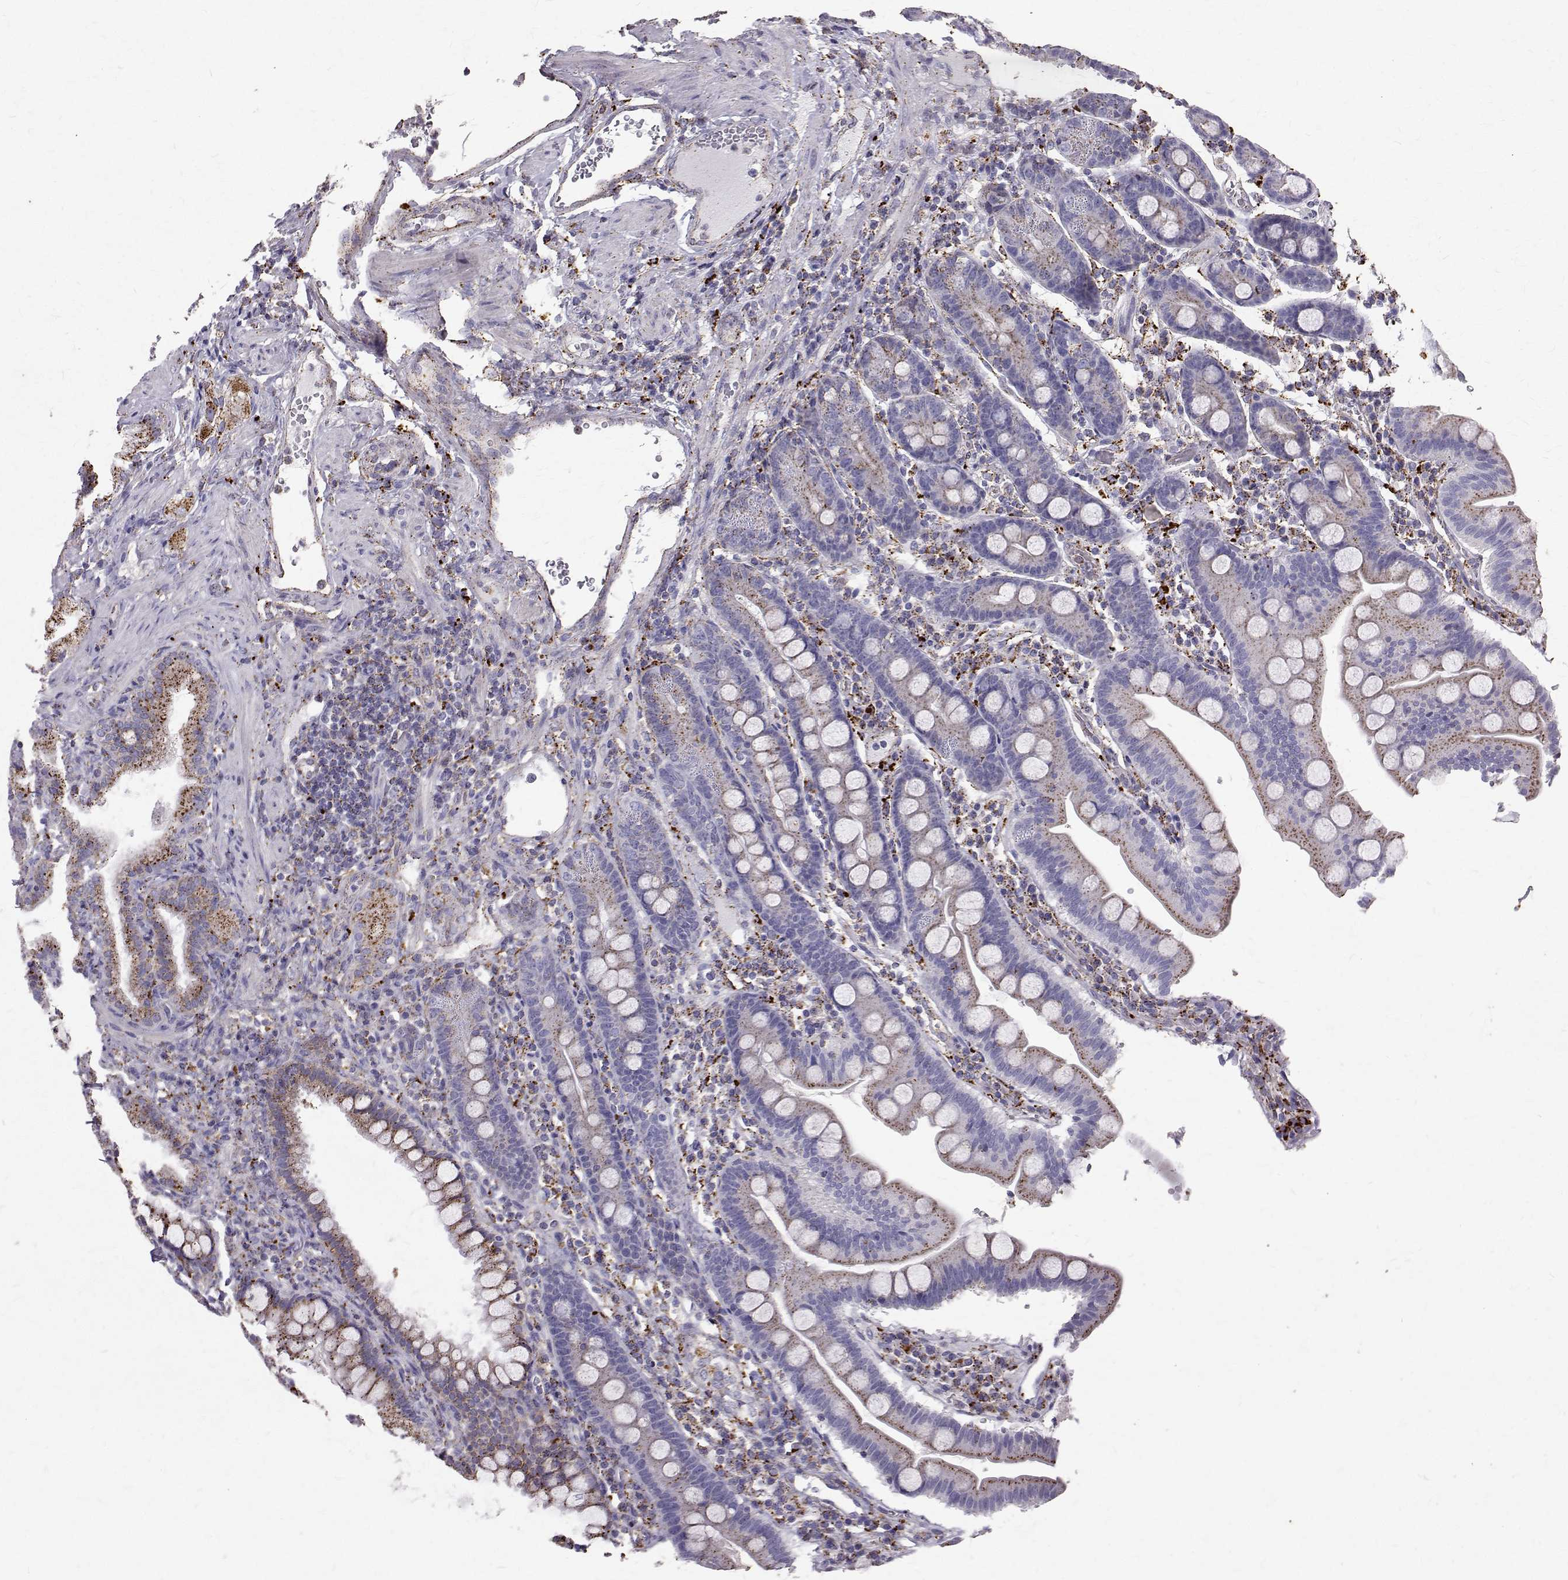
{"staining": {"intensity": "moderate", "quantity": "25%-75%", "location": "cytoplasmic/membranous"}, "tissue": "duodenum", "cell_type": "Glandular cells", "image_type": "normal", "snomed": [{"axis": "morphology", "description": "Normal tissue, NOS"}, {"axis": "topography", "description": "Pancreas"}, {"axis": "topography", "description": "Duodenum"}], "caption": "A medium amount of moderate cytoplasmic/membranous staining is present in about 25%-75% of glandular cells in unremarkable duodenum. Immunohistochemistry stains the protein of interest in brown and the nuclei are stained blue.", "gene": "TPP1", "patient": {"sex": "male", "age": 59}}